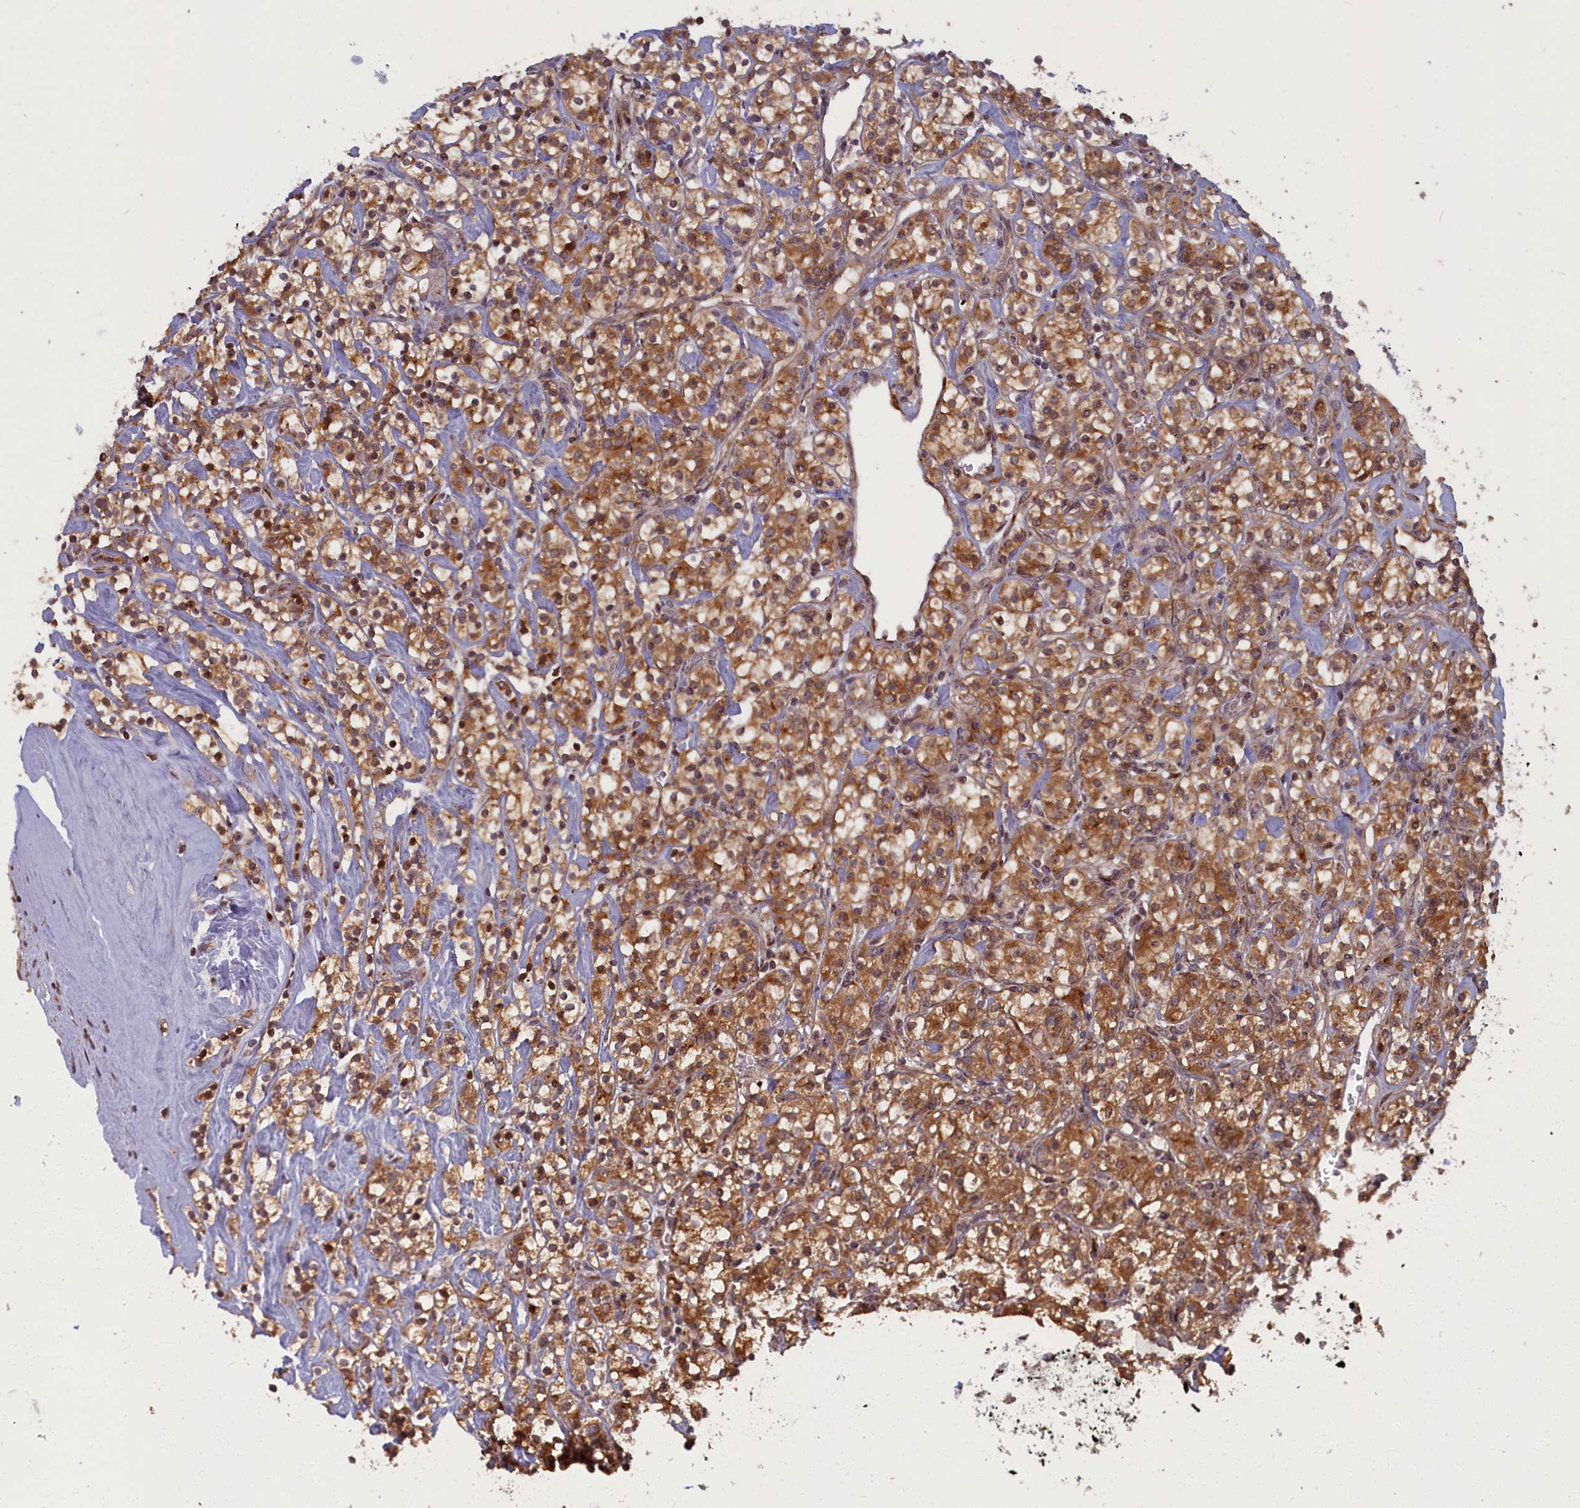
{"staining": {"intensity": "moderate", "quantity": ">75%", "location": "cytoplasmic/membranous,nuclear"}, "tissue": "renal cancer", "cell_type": "Tumor cells", "image_type": "cancer", "snomed": [{"axis": "morphology", "description": "Adenocarcinoma, NOS"}, {"axis": "topography", "description": "Kidney"}], "caption": "This micrograph exhibits immunohistochemistry staining of human adenocarcinoma (renal), with medium moderate cytoplasmic/membranous and nuclear positivity in about >75% of tumor cells.", "gene": "PLA2G10", "patient": {"sex": "male", "age": 77}}